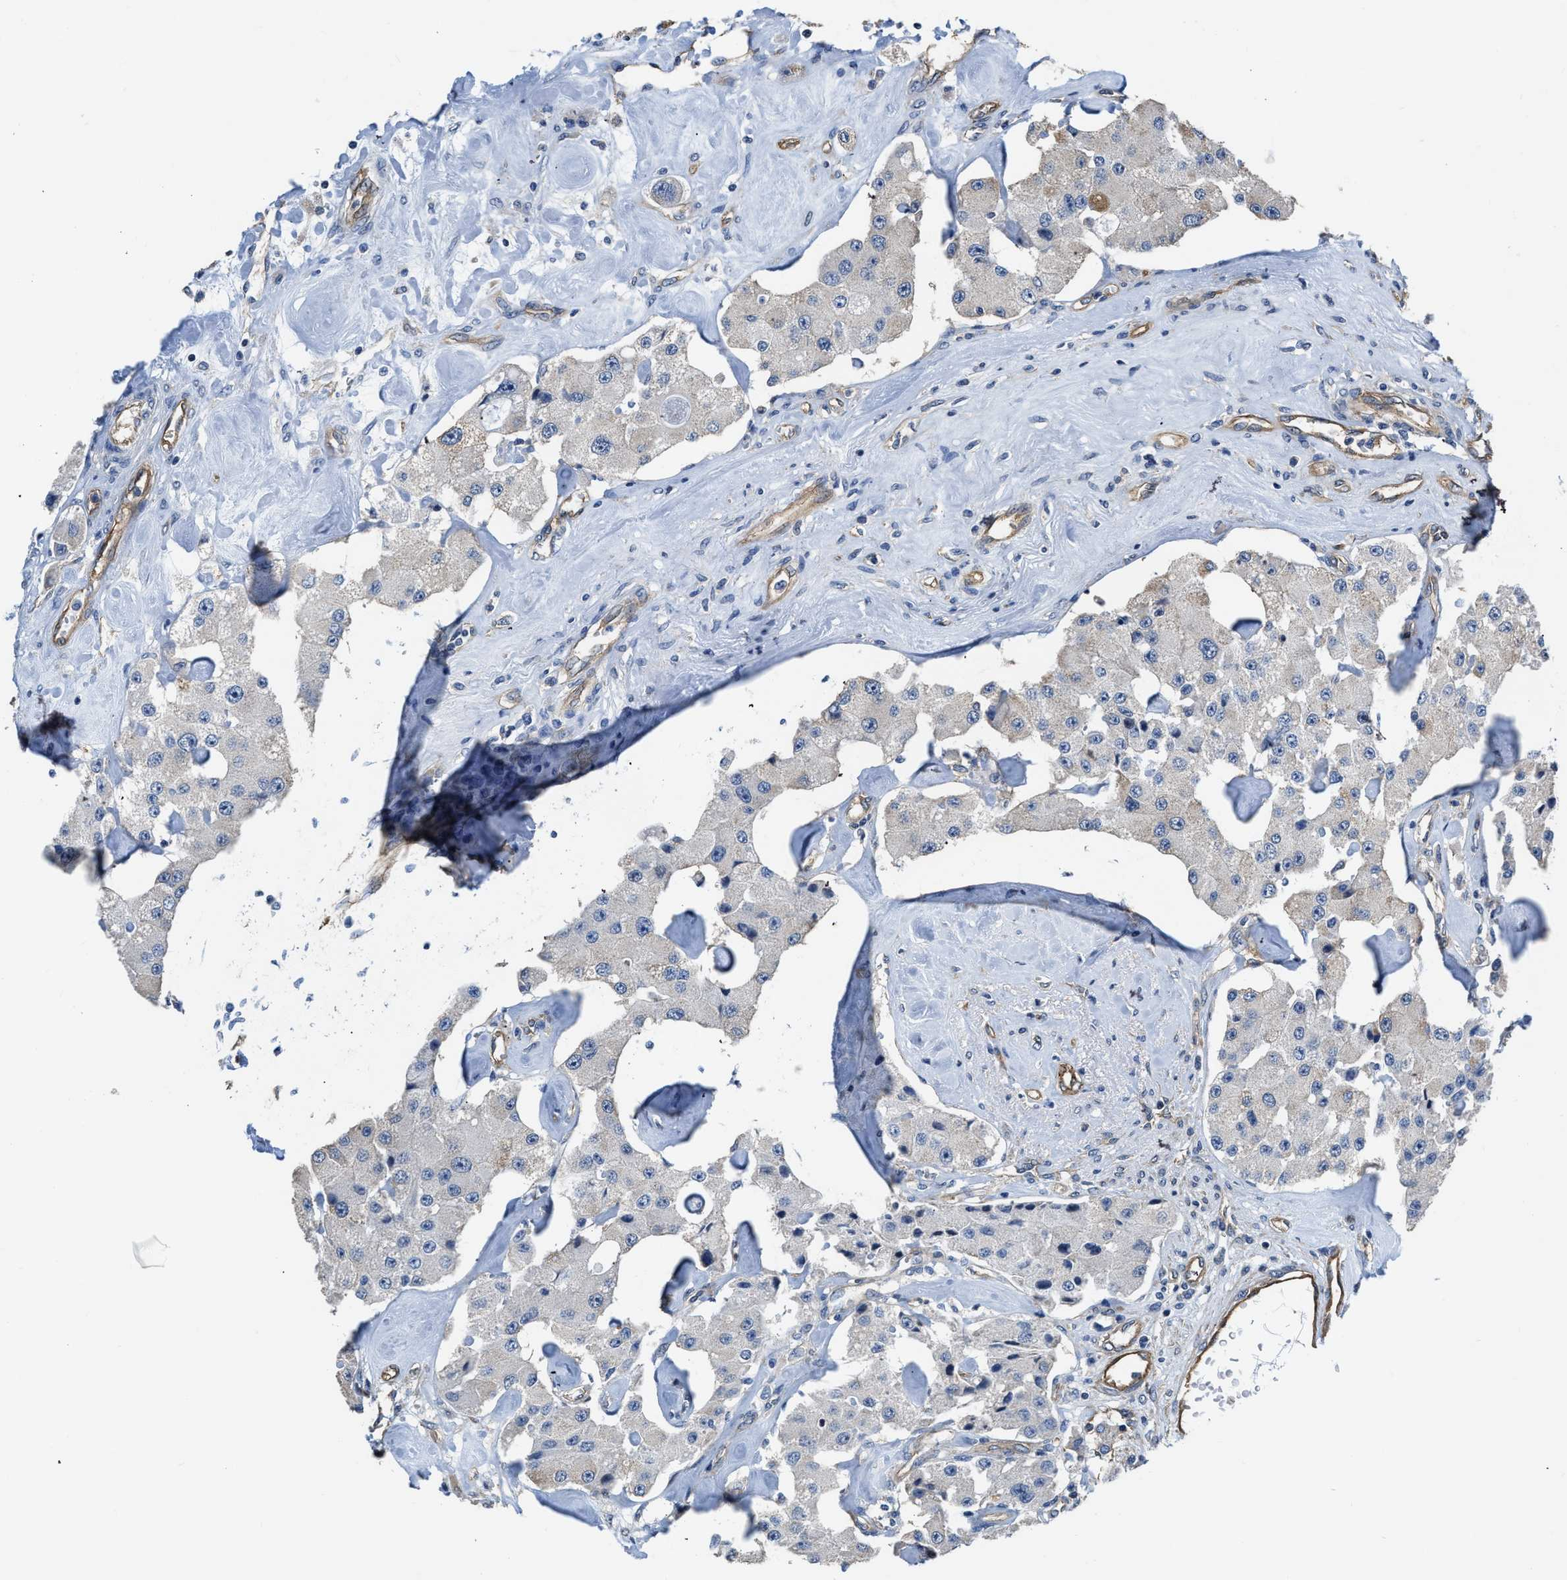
{"staining": {"intensity": "negative", "quantity": "none", "location": "none"}, "tissue": "carcinoid", "cell_type": "Tumor cells", "image_type": "cancer", "snomed": [{"axis": "morphology", "description": "Carcinoid, malignant, NOS"}, {"axis": "topography", "description": "Pancreas"}], "caption": "High power microscopy micrograph of an immunohistochemistry micrograph of carcinoid, revealing no significant expression in tumor cells. (DAB IHC, high magnification).", "gene": "C22orf42", "patient": {"sex": "male", "age": 41}}